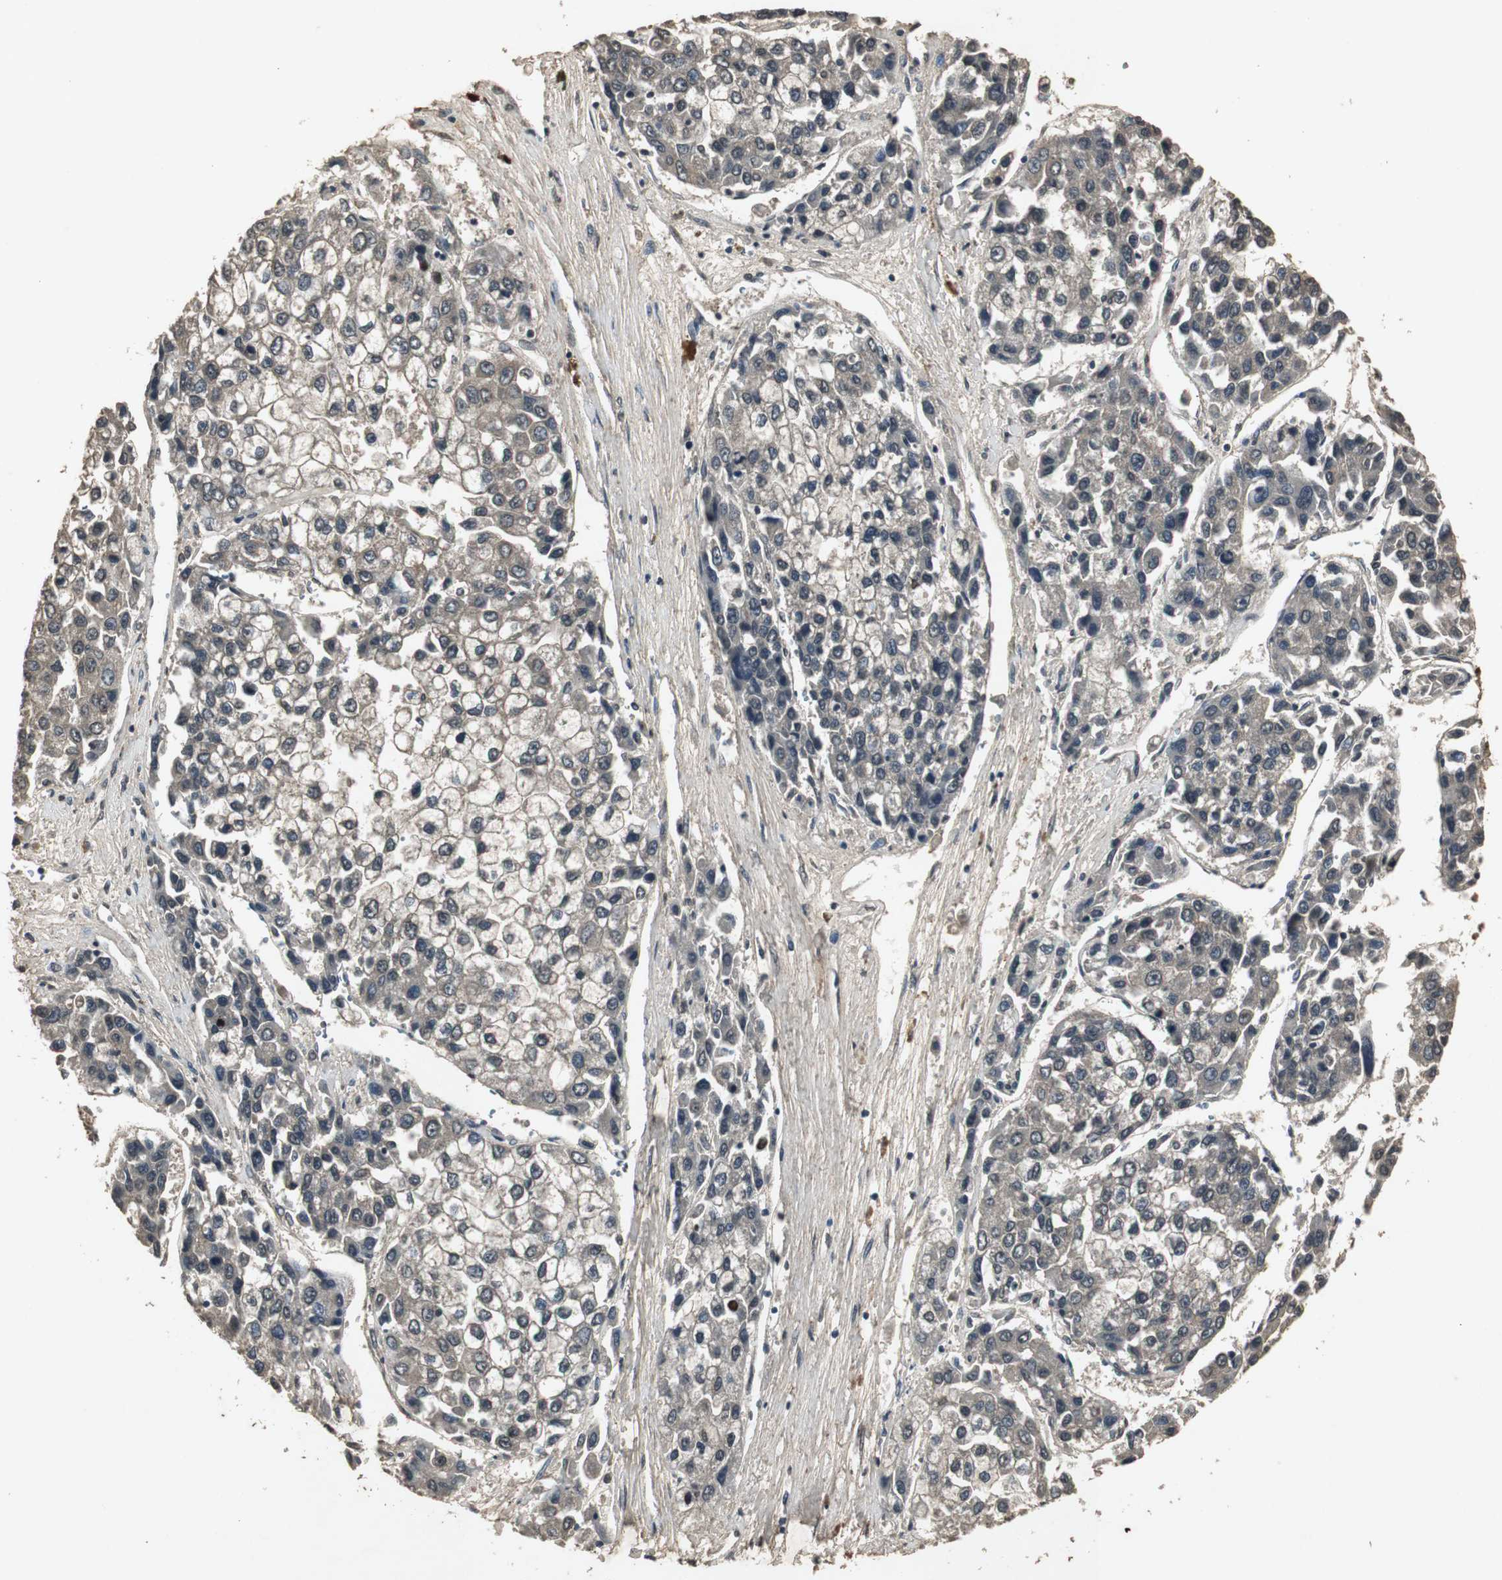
{"staining": {"intensity": "moderate", "quantity": ">75%", "location": "cytoplasmic/membranous"}, "tissue": "liver cancer", "cell_type": "Tumor cells", "image_type": "cancer", "snomed": [{"axis": "morphology", "description": "Carcinoma, Hepatocellular, NOS"}, {"axis": "topography", "description": "Liver"}], "caption": "This is an image of immunohistochemistry (IHC) staining of hepatocellular carcinoma (liver), which shows moderate positivity in the cytoplasmic/membranous of tumor cells.", "gene": "EMX1", "patient": {"sex": "female", "age": 66}}